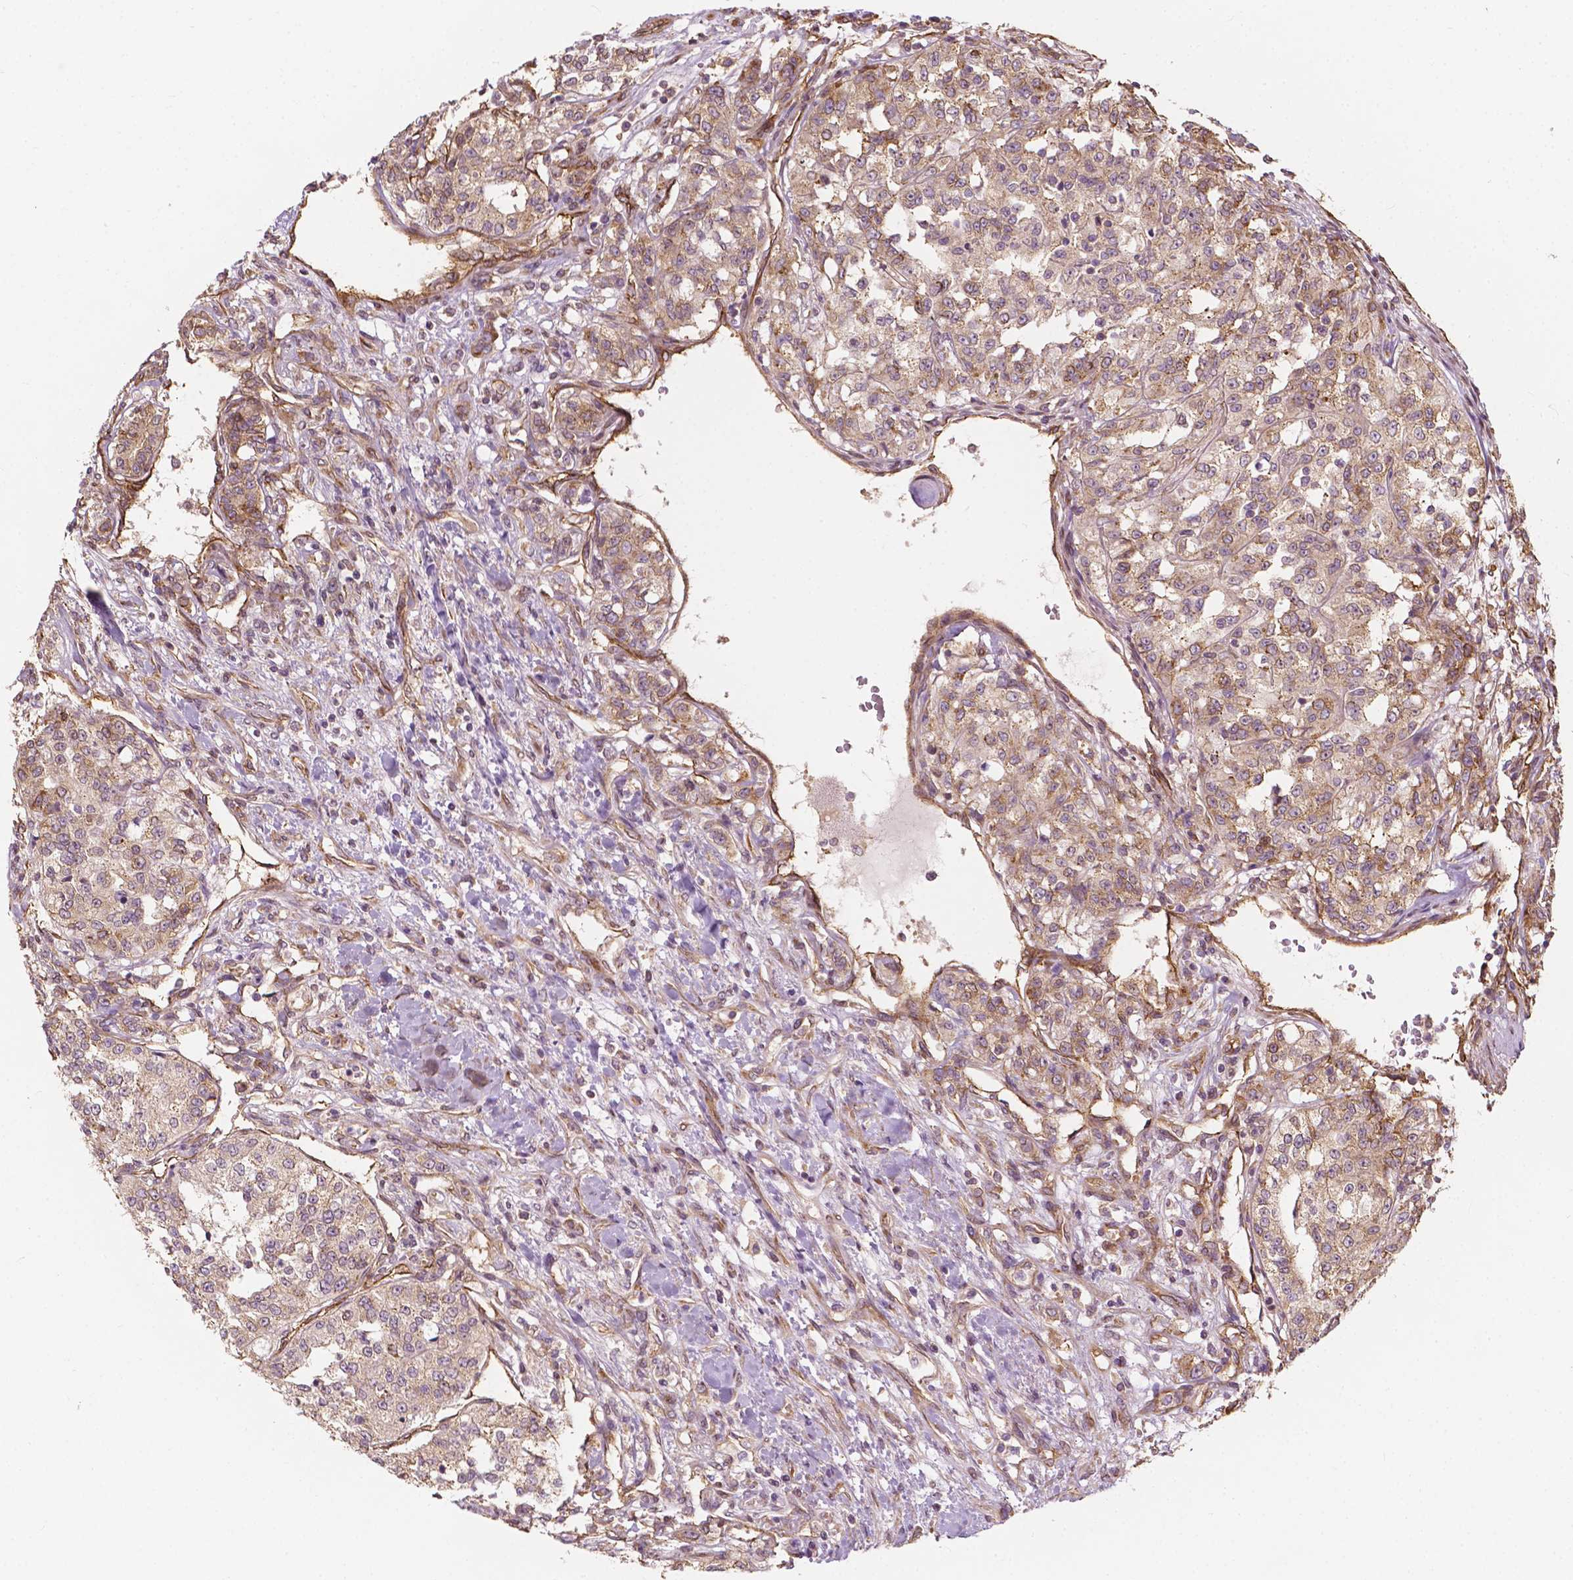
{"staining": {"intensity": "weak", "quantity": "25%-75%", "location": "cytoplasmic/membranous"}, "tissue": "renal cancer", "cell_type": "Tumor cells", "image_type": "cancer", "snomed": [{"axis": "morphology", "description": "Adenocarcinoma, NOS"}, {"axis": "topography", "description": "Kidney"}], "caption": "This is an image of IHC staining of renal cancer, which shows weak expression in the cytoplasmic/membranous of tumor cells.", "gene": "G3BP1", "patient": {"sex": "female", "age": 63}}